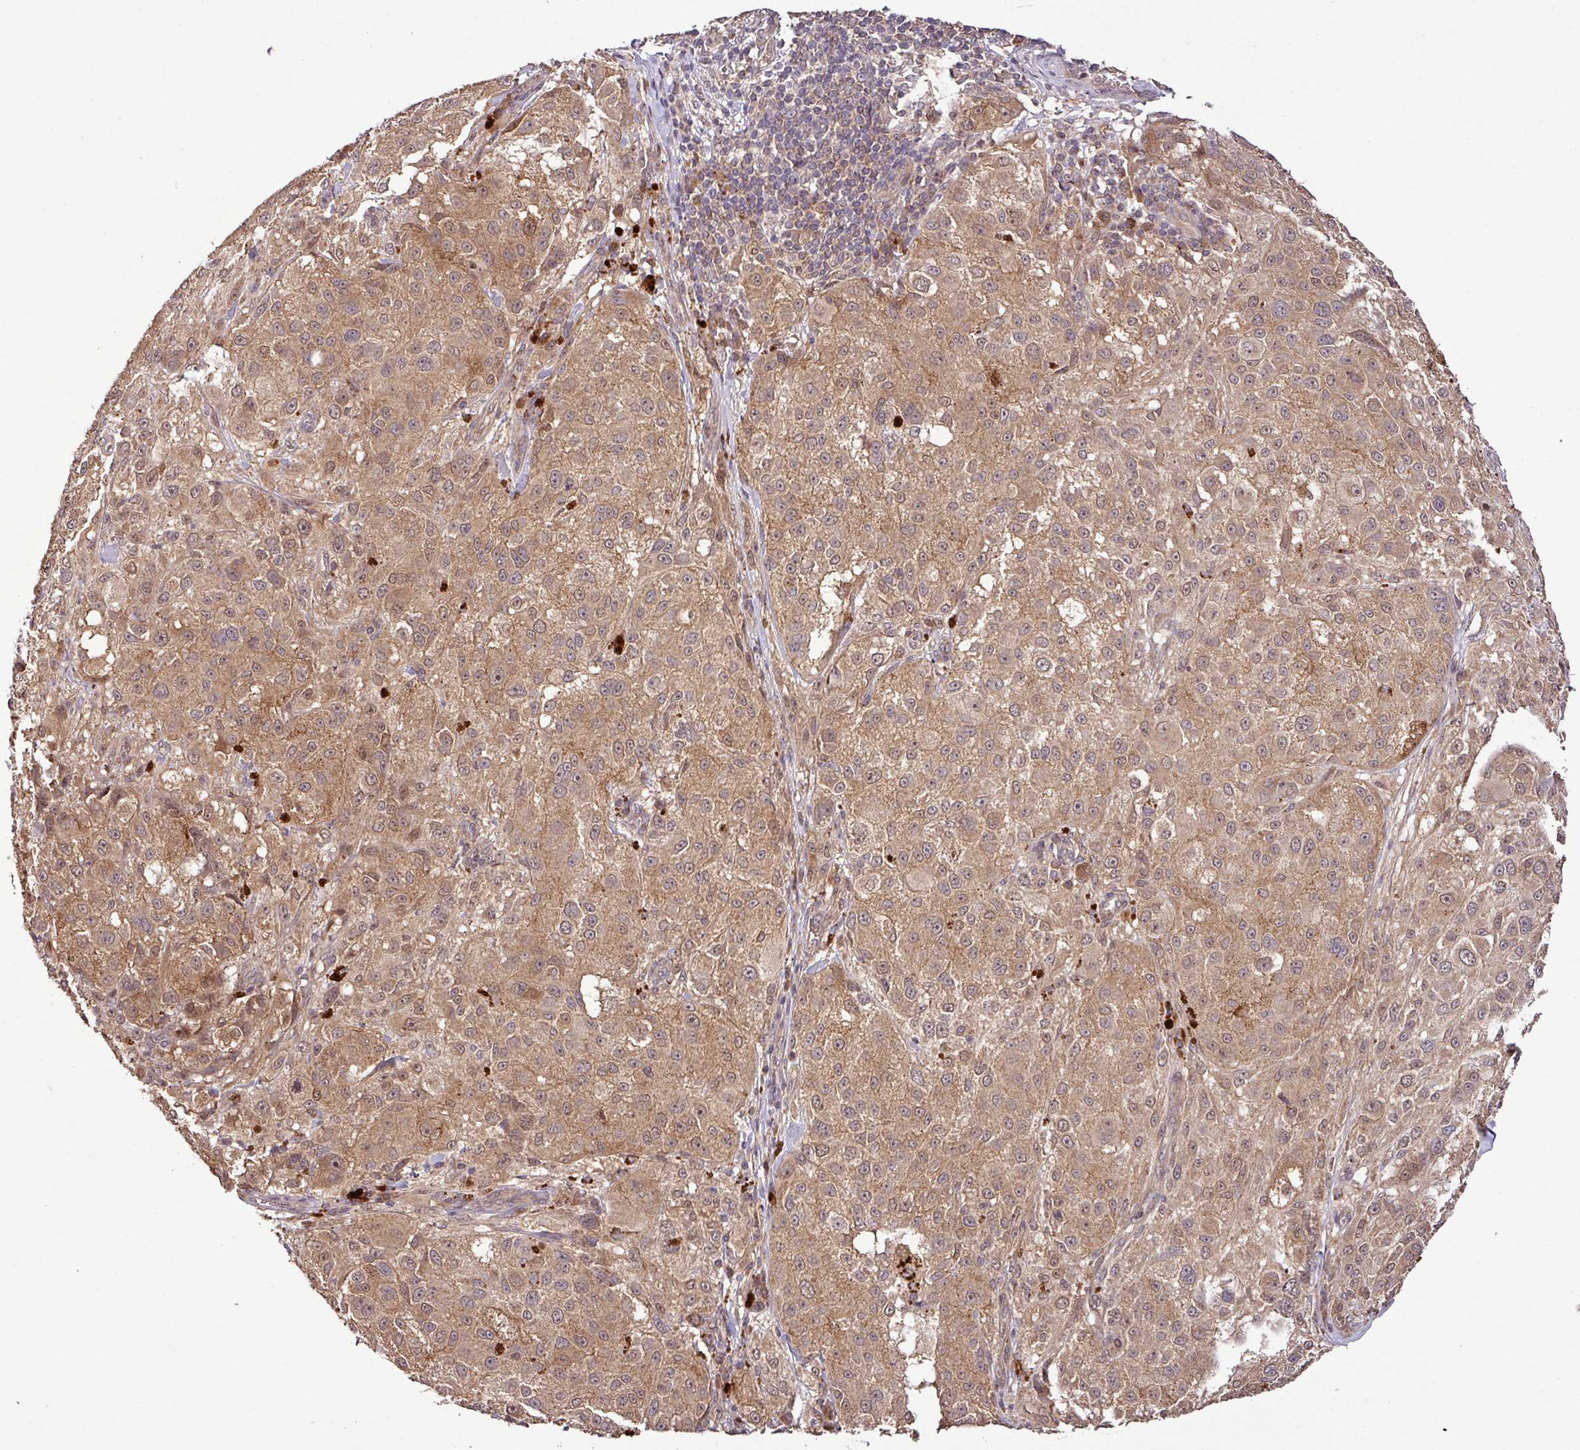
{"staining": {"intensity": "moderate", "quantity": ">75%", "location": "cytoplasmic/membranous,nuclear"}, "tissue": "melanoma", "cell_type": "Tumor cells", "image_type": "cancer", "snomed": [{"axis": "morphology", "description": "Necrosis, NOS"}, {"axis": "morphology", "description": "Malignant melanoma, NOS"}, {"axis": "topography", "description": "Skin"}], "caption": "Melanoma stained for a protein (brown) exhibits moderate cytoplasmic/membranous and nuclear positive expression in approximately >75% of tumor cells.", "gene": "FAIM", "patient": {"sex": "female", "age": 87}}